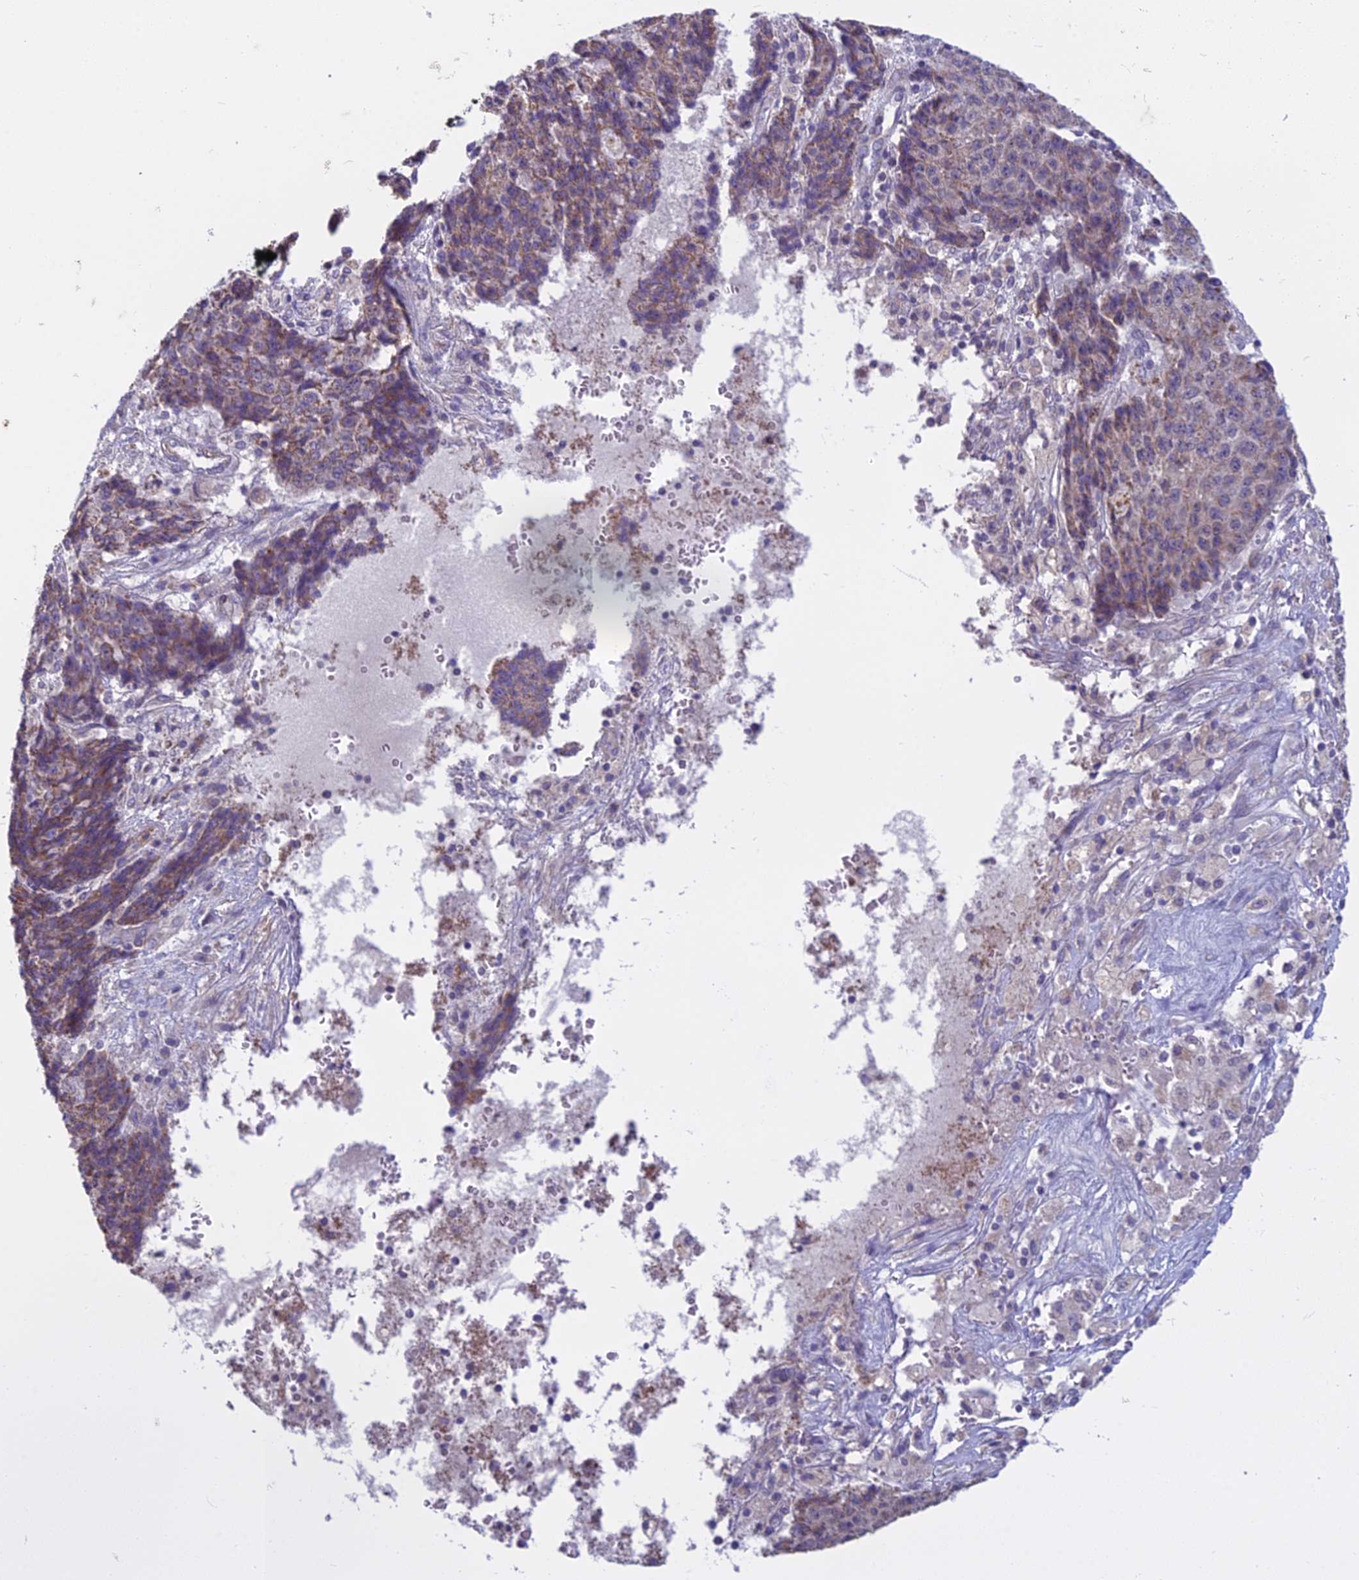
{"staining": {"intensity": "moderate", "quantity": "25%-75%", "location": "cytoplasmic/membranous"}, "tissue": "ovarian cancer", "cell_type": "Tumor cells", "image_type": "cancer", "snomed": [{"axis": "morphology", "description": "Carcinoma, endometroid"}, {"axis": "topography", "description": "Ovary"}], "caption": "Immunohistochemical staining of endometroid carcinoma (ovarian) shows medium levels of moderate cytoplasmic/membranous protein expression in about 25%-75% of tumor cells.", "gene": "DUS2", "patient": {"sex": "female", "age": 42}}